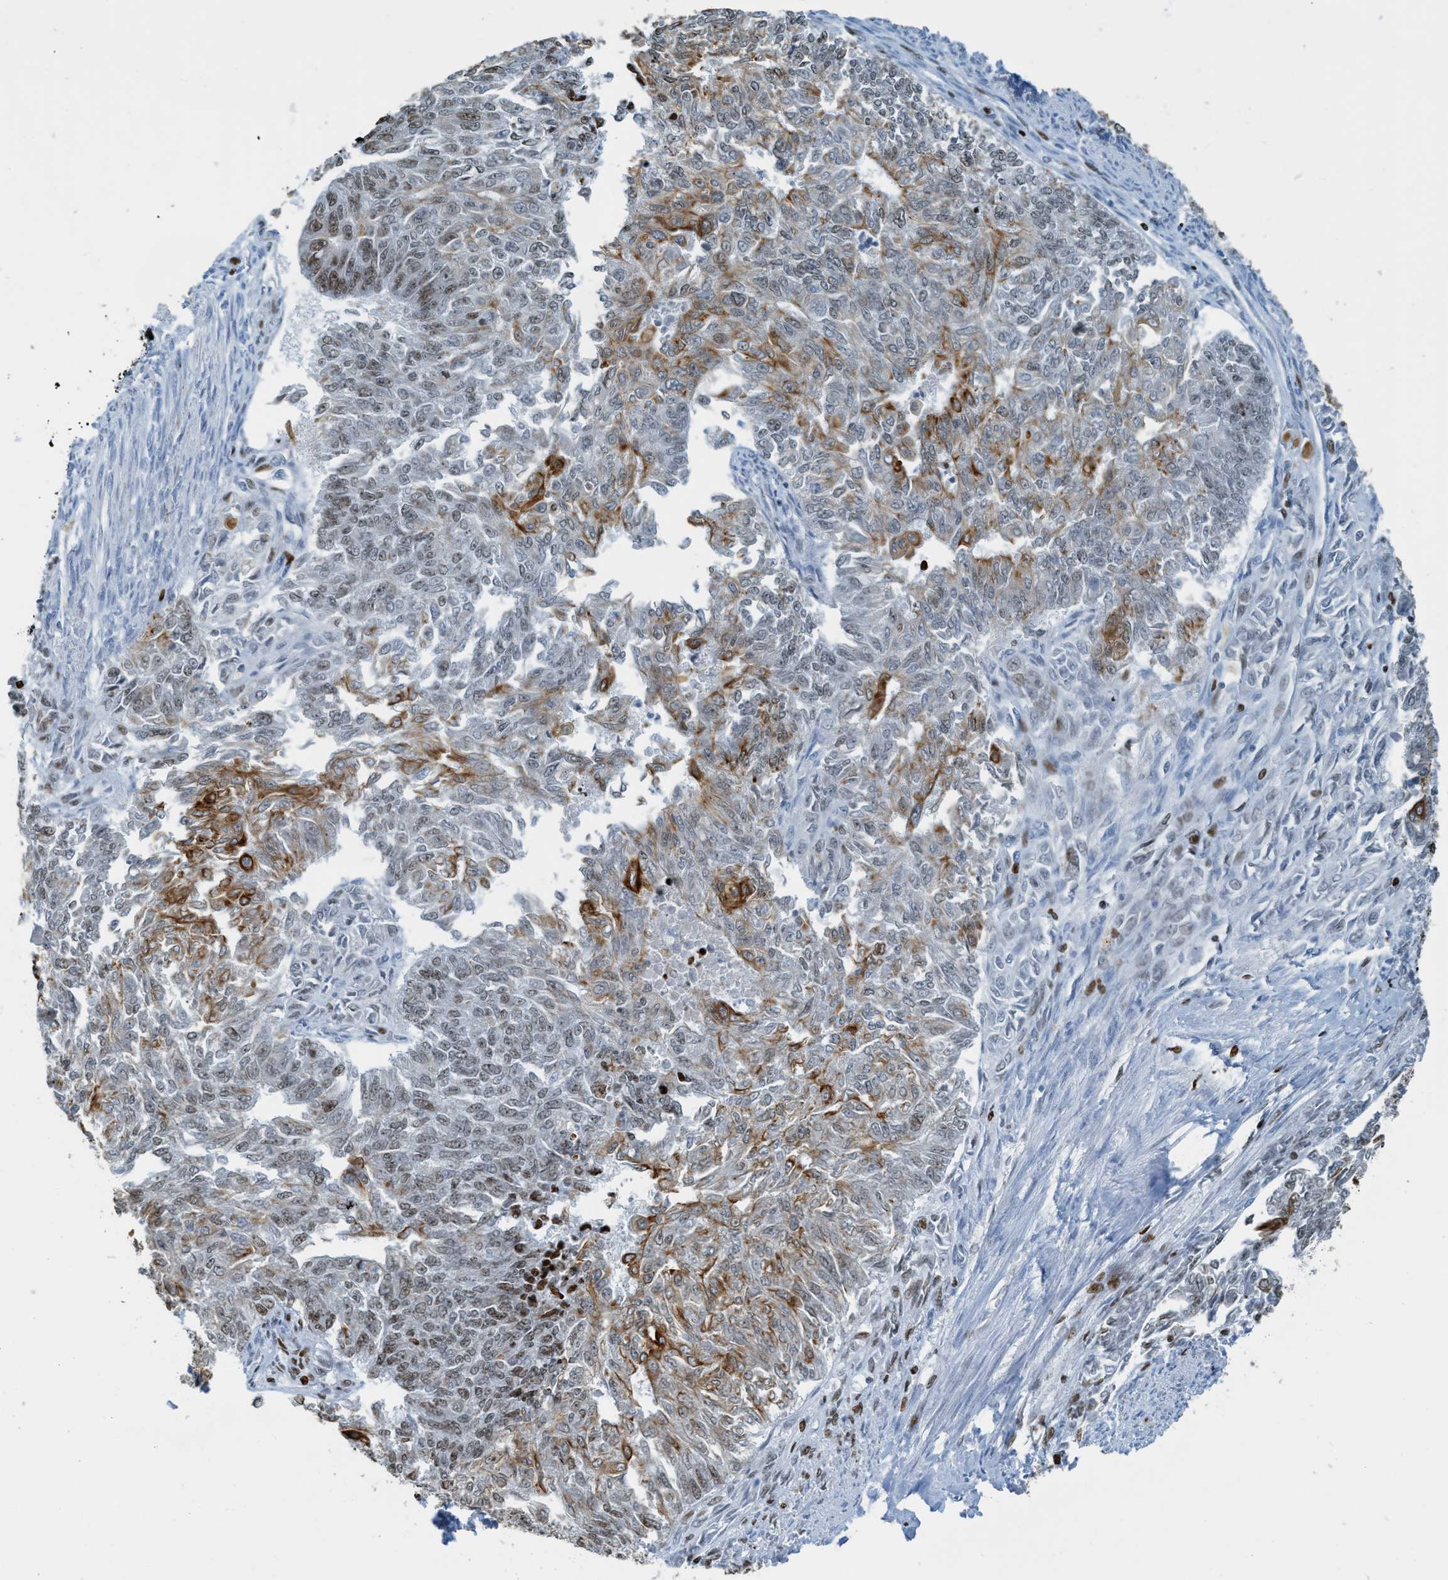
{"staining": {"intensity": "strong", "quantity": "<25%", "location": "cytoplasmic/membranous,nuclear"}, "tissue": "endometrial cancer", "cell_type": "Tumor cells", "image_type": "cancer", "snomed": [{"axis": "morphology", "description": "Adenocarcinoma, NOS"}, {"axis": "topography", "description": "Endometrium"}], "caption": "This is an image of immunohistochemistry (IHC) staining of endometrial cancer (adenocarcinoma), which shows strong positivity in the cytoplasmic/membranous and nuclear of tumor cells.", "gene": "SH3D19", "patient": {"sex": "female", "age": 32}}